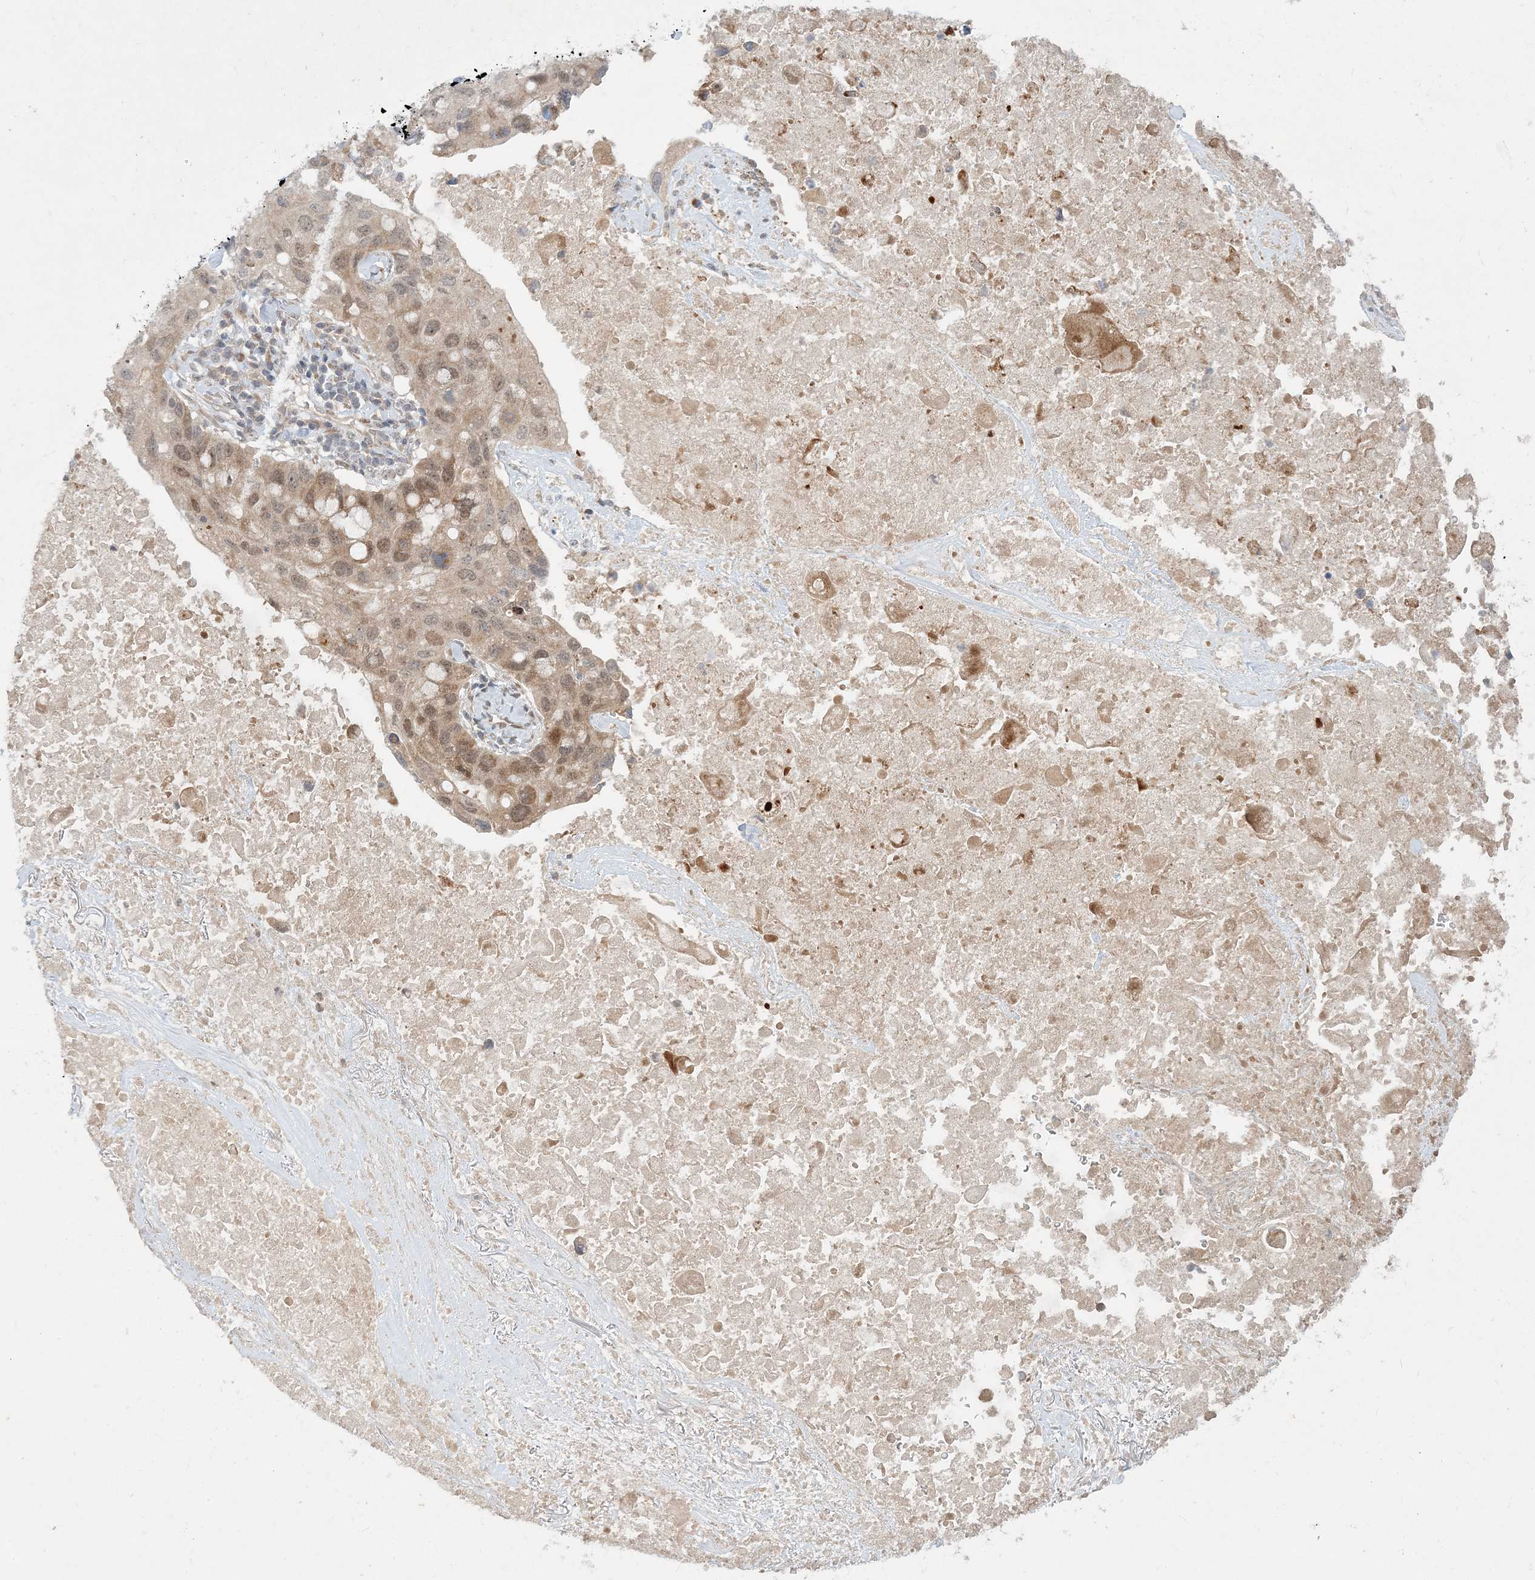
{"staining": {"intensity": "moderate", "quantity": "<25%", "location": "cytoplasmic/membranous,nuclear"}, "tissue": "lung cancer", "cell_type": "Tumor cells", "image_type": "cancer", "snomed": [{"axis": "morphology", "description": "Squamous cell carcinoma, NOS"}, {"axis": "topography", "description": "Lung"}], "caption": "Lung cancer stained with a protein marker shows moderate staining in tumor cells.", "gene": "UBR3", "patient": {"sex": "female", "age": 73}}